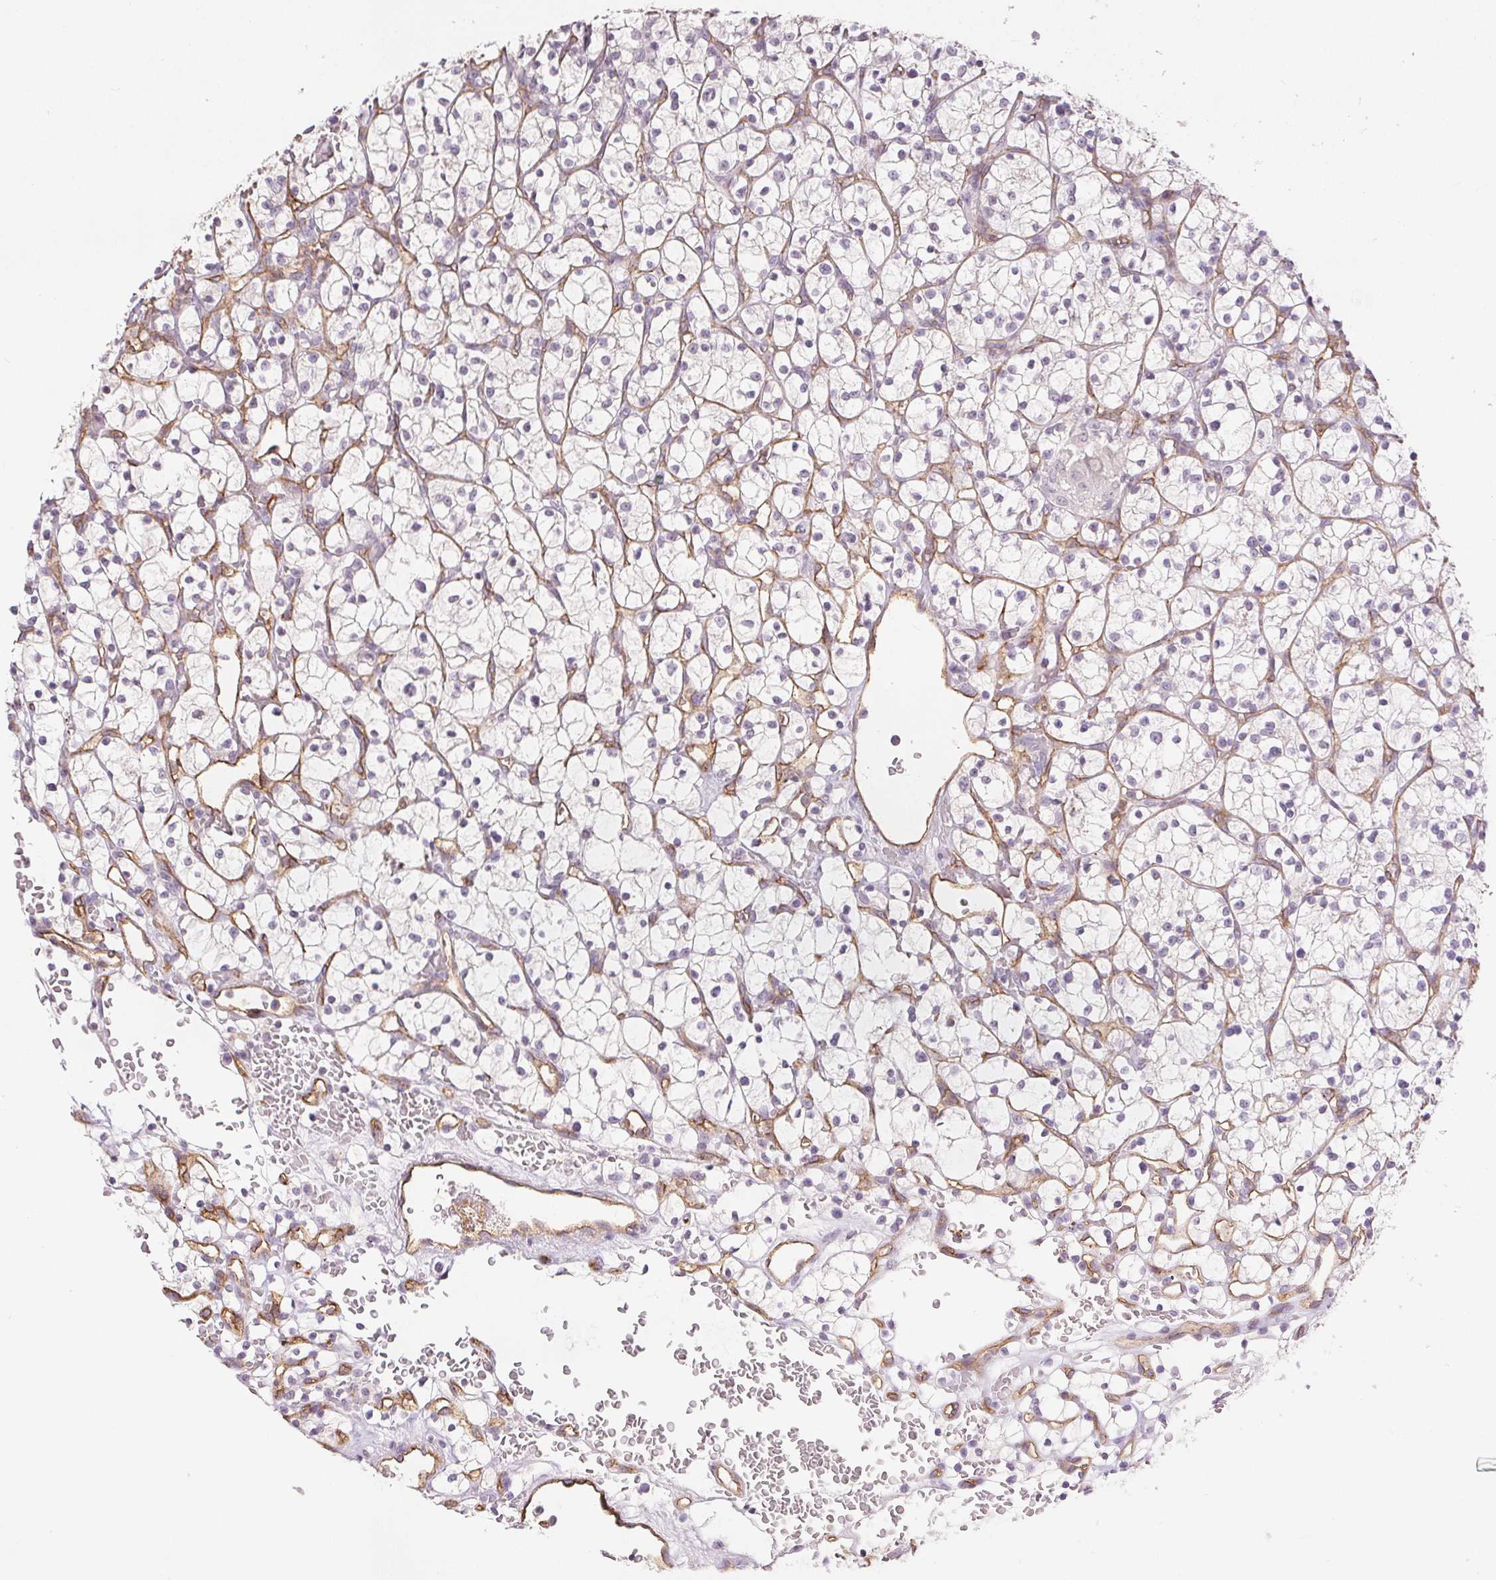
{"staining": {"intensity": "negative", "quantity": "none", "location": "none"}, "tissue": "renal cancer", "cell_type": "Tumor cells", "image_type": "cancer", "snomed": [{"axis": "morphology", "description": "Adenocarcinoma, NOS"}, {"axis": "topography", "description": "Kidney"}], "caption": "A micrograph of human renal adenocarcinoma is negative for staining in tumor cells.", "gene": "PODXL", "patient": {"sex": "female", "age": 64}}